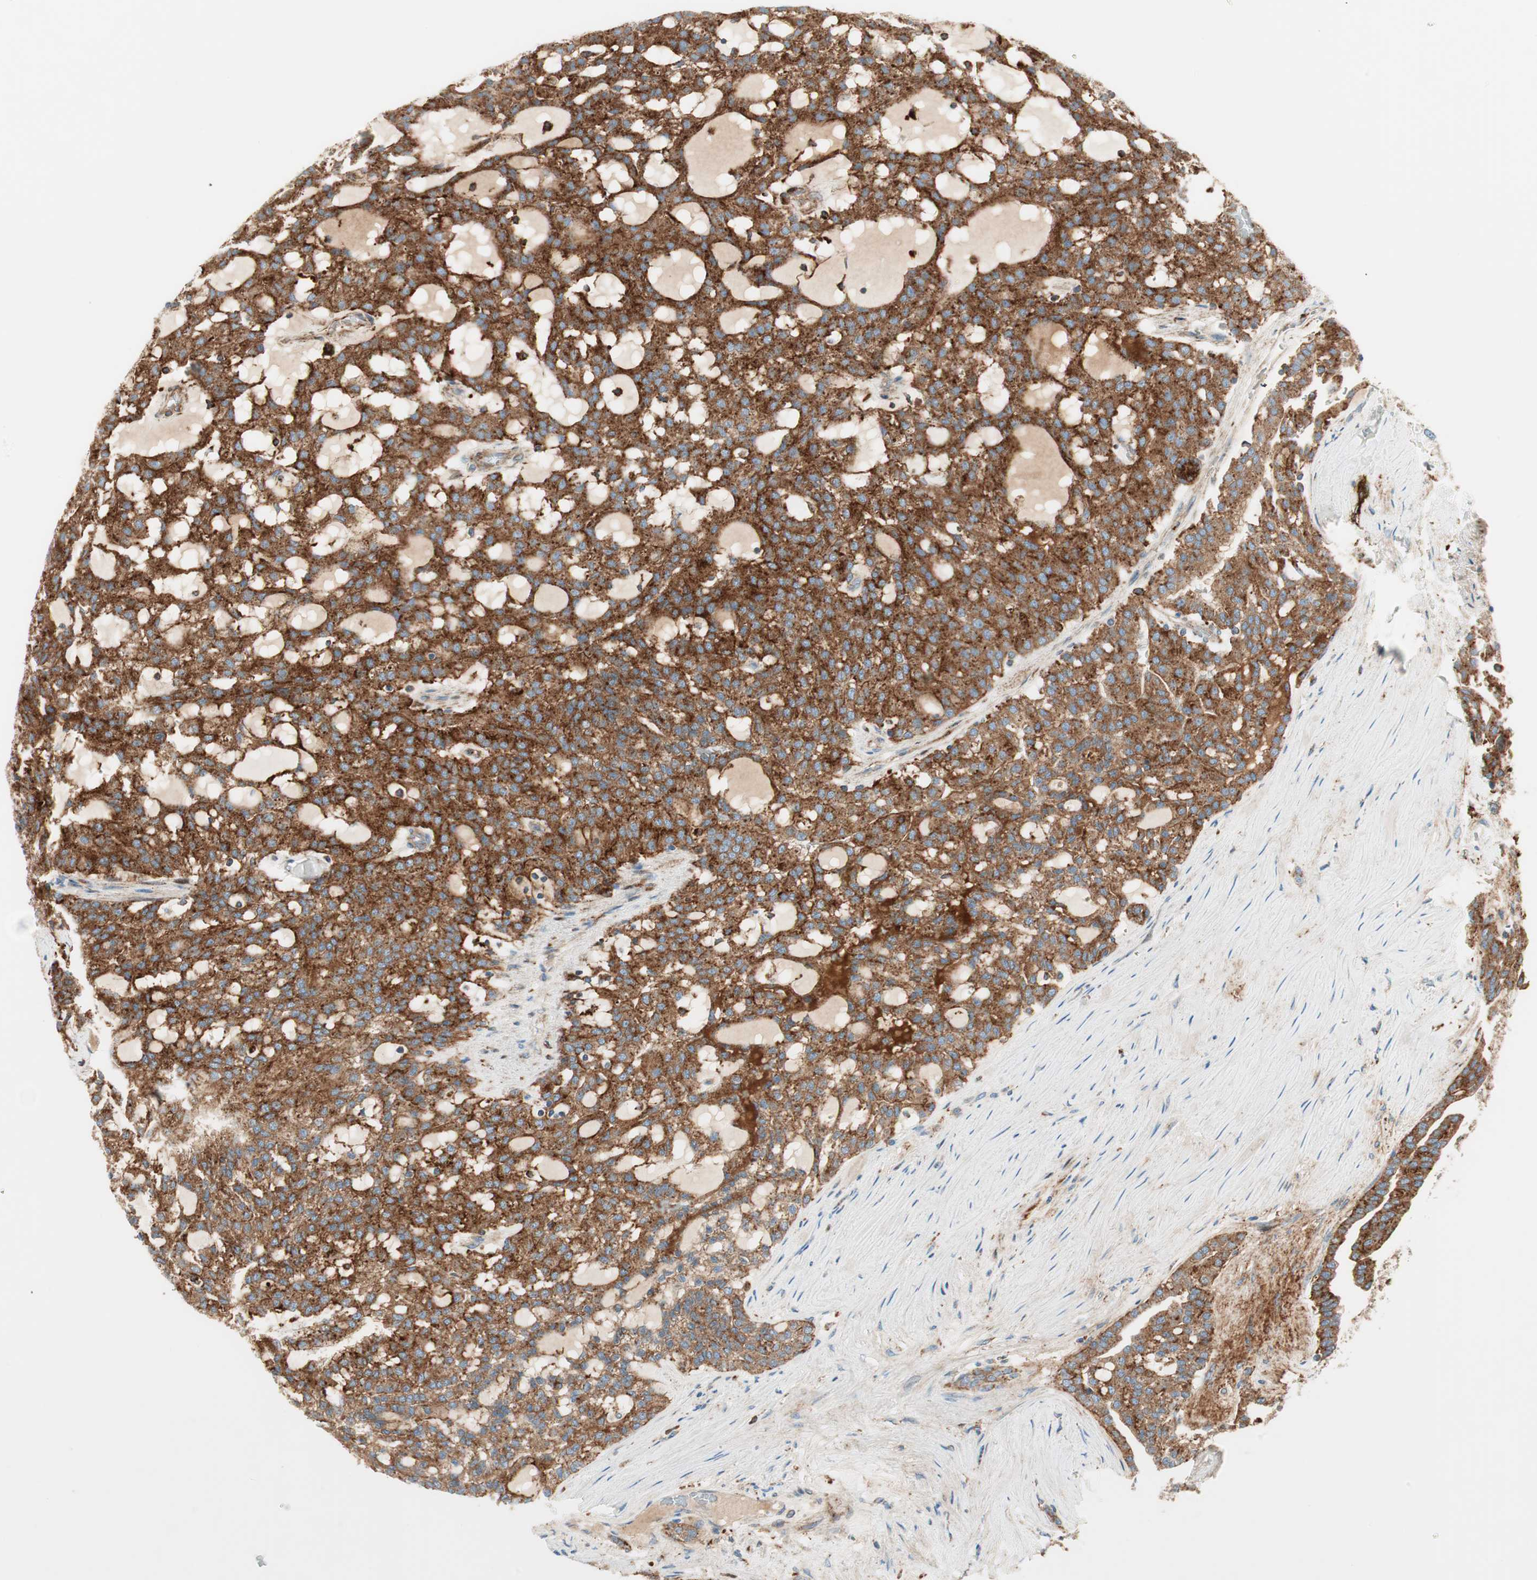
{"staining": {"intensity": "moderate", "quantity": ">75%", "location": "cytoplasmic/membranous"}, "tissue": "renal cancer", "cell_type": "Tumor cells", "image_type": "cancer", "snomed": [{"axis": "morphology", "description": "Adenocarcinoma, NOS"}, {"axis": "topography", "description": "Kidney"}], "caption": "Immunohistochemical staining of human adenocarcinoma (renal) reveals medium levels of moderate cytoplasmic/membranous expression in about >75% of tumor cells.", "gene": "ATP6V1G1", "patient": {"sex": "male", "age": 63}}